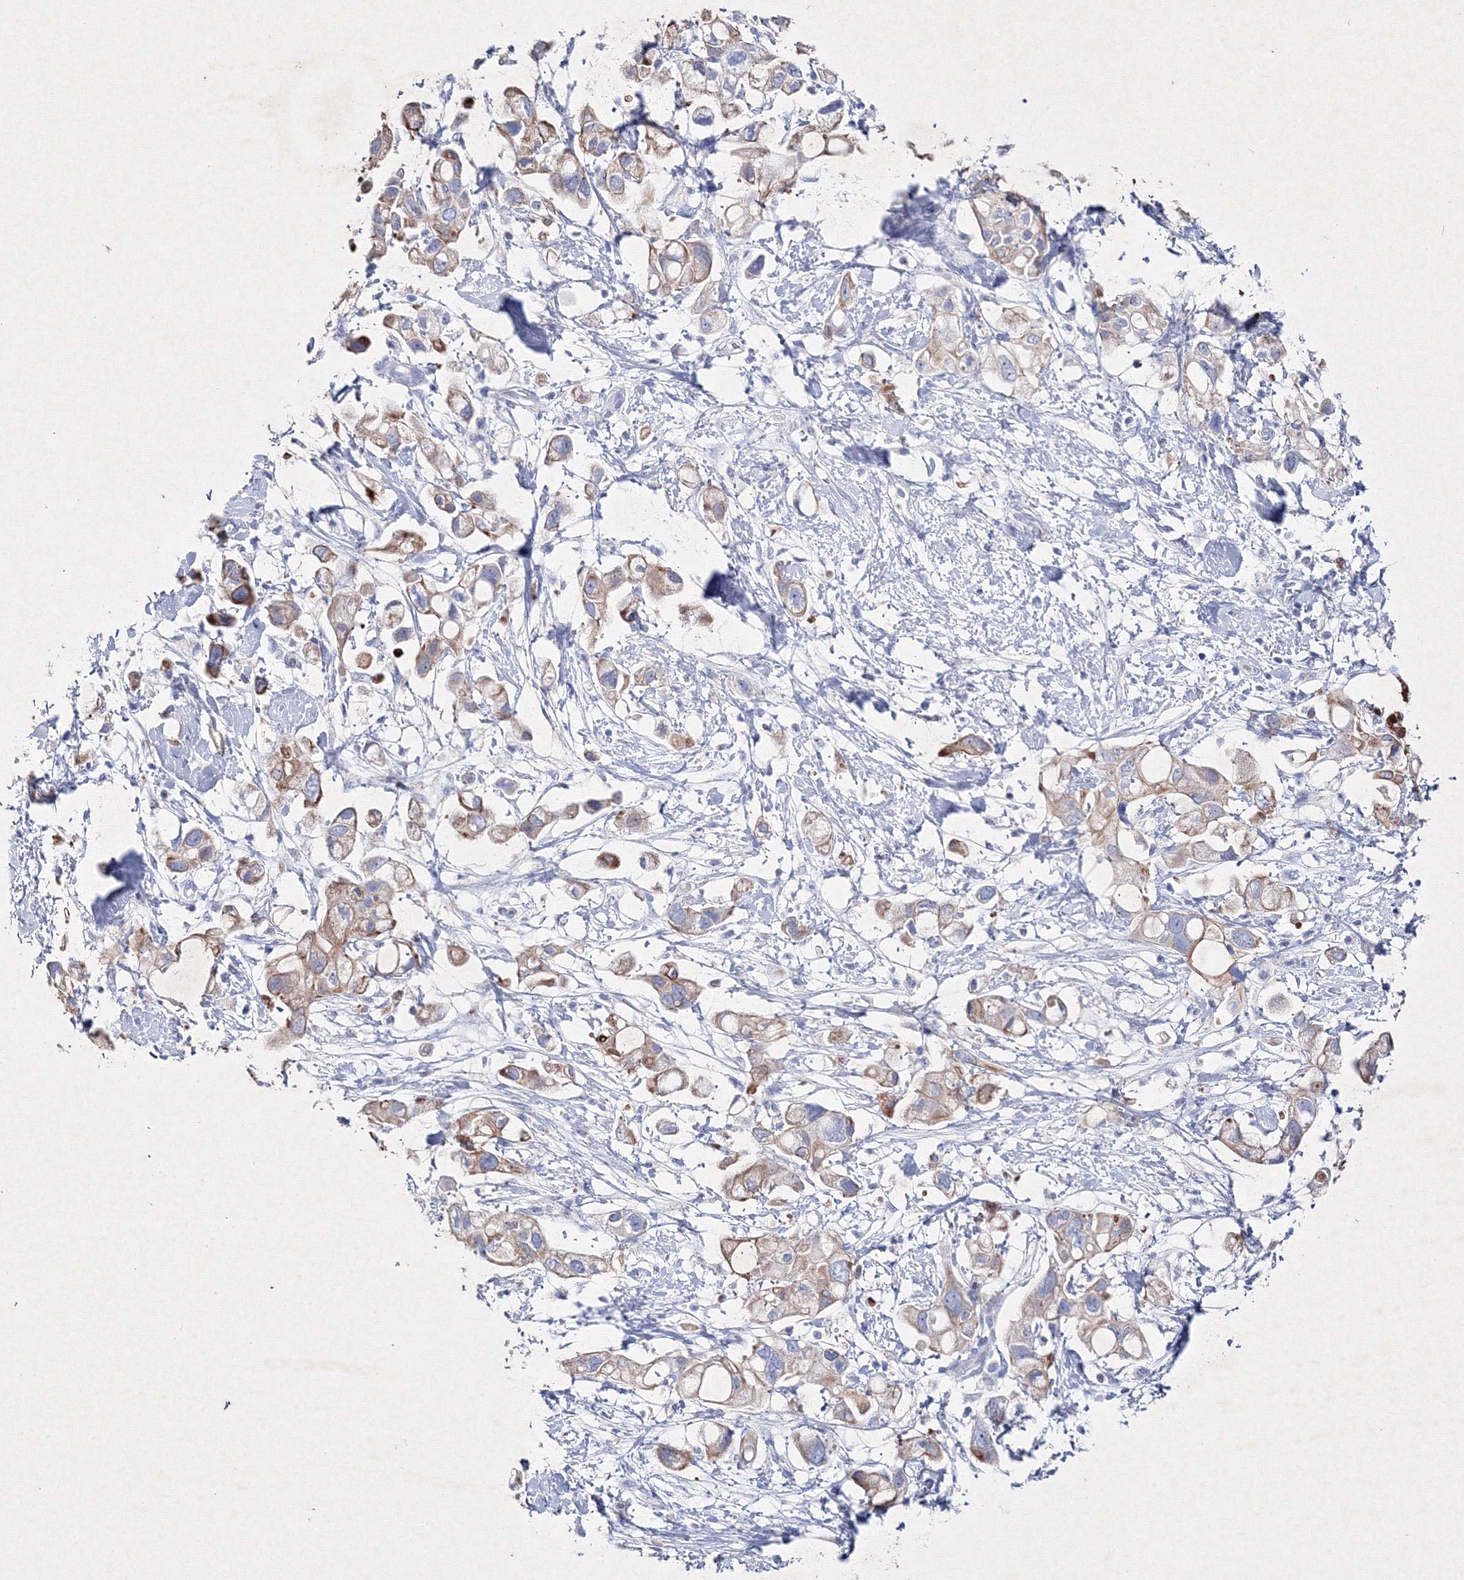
{"staining": {"intensity": "moderate", "quantity": ">75%", "location": "cytoplasmic/membranous"}, "tissue": "pancreatic cancer", "cell_type": "Tumor cells", "image_type": "cancer", "snomed": [{"axis": "morphology", "description": "Adenocarcinoma, NOS"}, {"axis": "topography", "description": "Pancreas"}], "caption": "This is a histology image of immunohistochemistry (IHC) staining of pancreatic adenocarcinoma, which shows moderate staining in the cytoplasmic/membranous of tumor cells.", "gene": "SMIM29", "patient": {"sex": "female", "age": 56}}